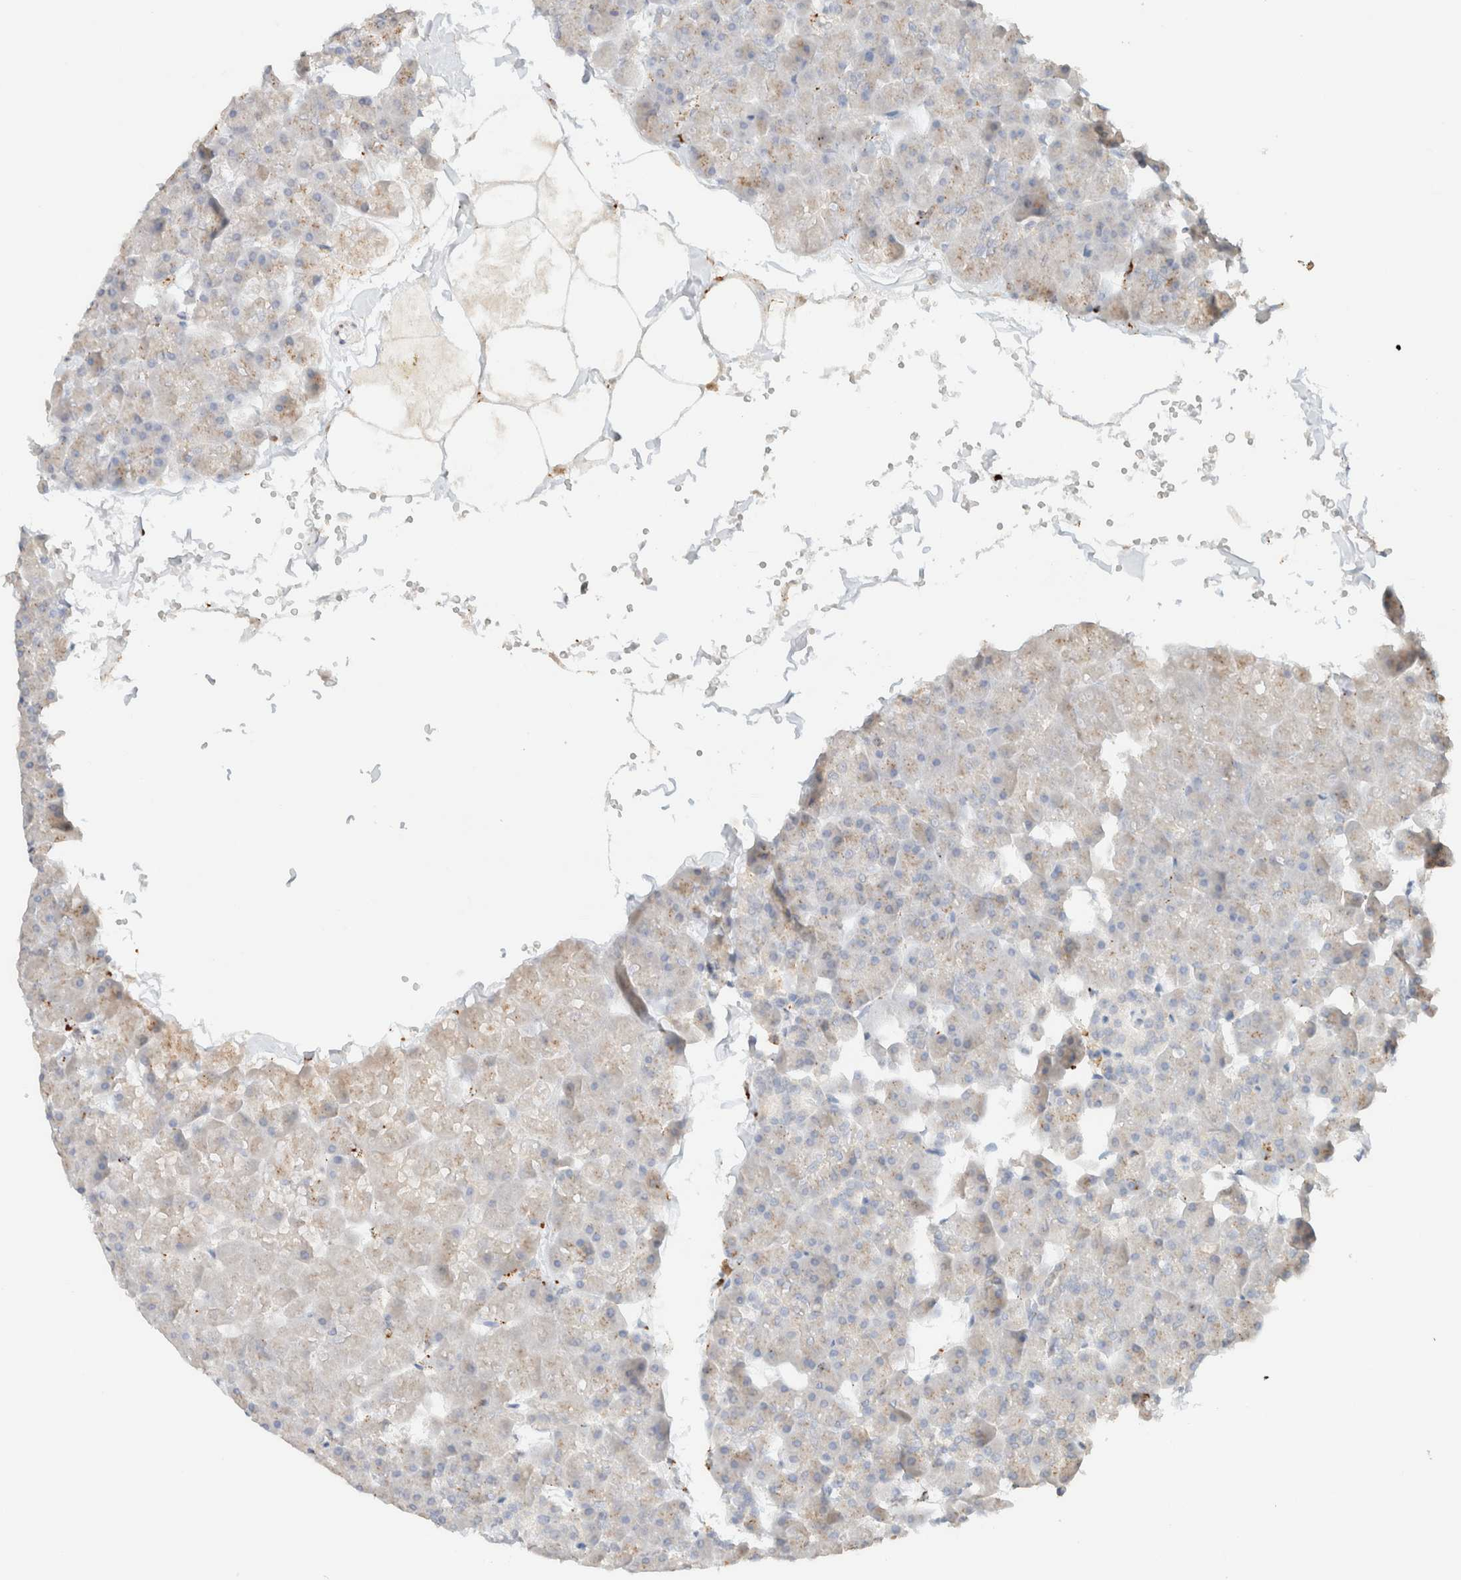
{"staining": {"intensity": "weak", "quantity": "<25%", "location": "cytoplasmic/membranous"}, "tissue": "pancreas", "cell_type": "Exocrine glandular cells", "image_type": "normal", "snomed": [{"axis": "morphology", "description": "Normal tissue, NOS"}, {"axis": "topography", "description": "Pancreas"}], "caption": "This is an immunohistochemistry histopathology image of normal human pancreas. There is no expression in exocrine glandular cells.", "gene": "CTSC", "patient": {"sex": "male", "age": 35}}